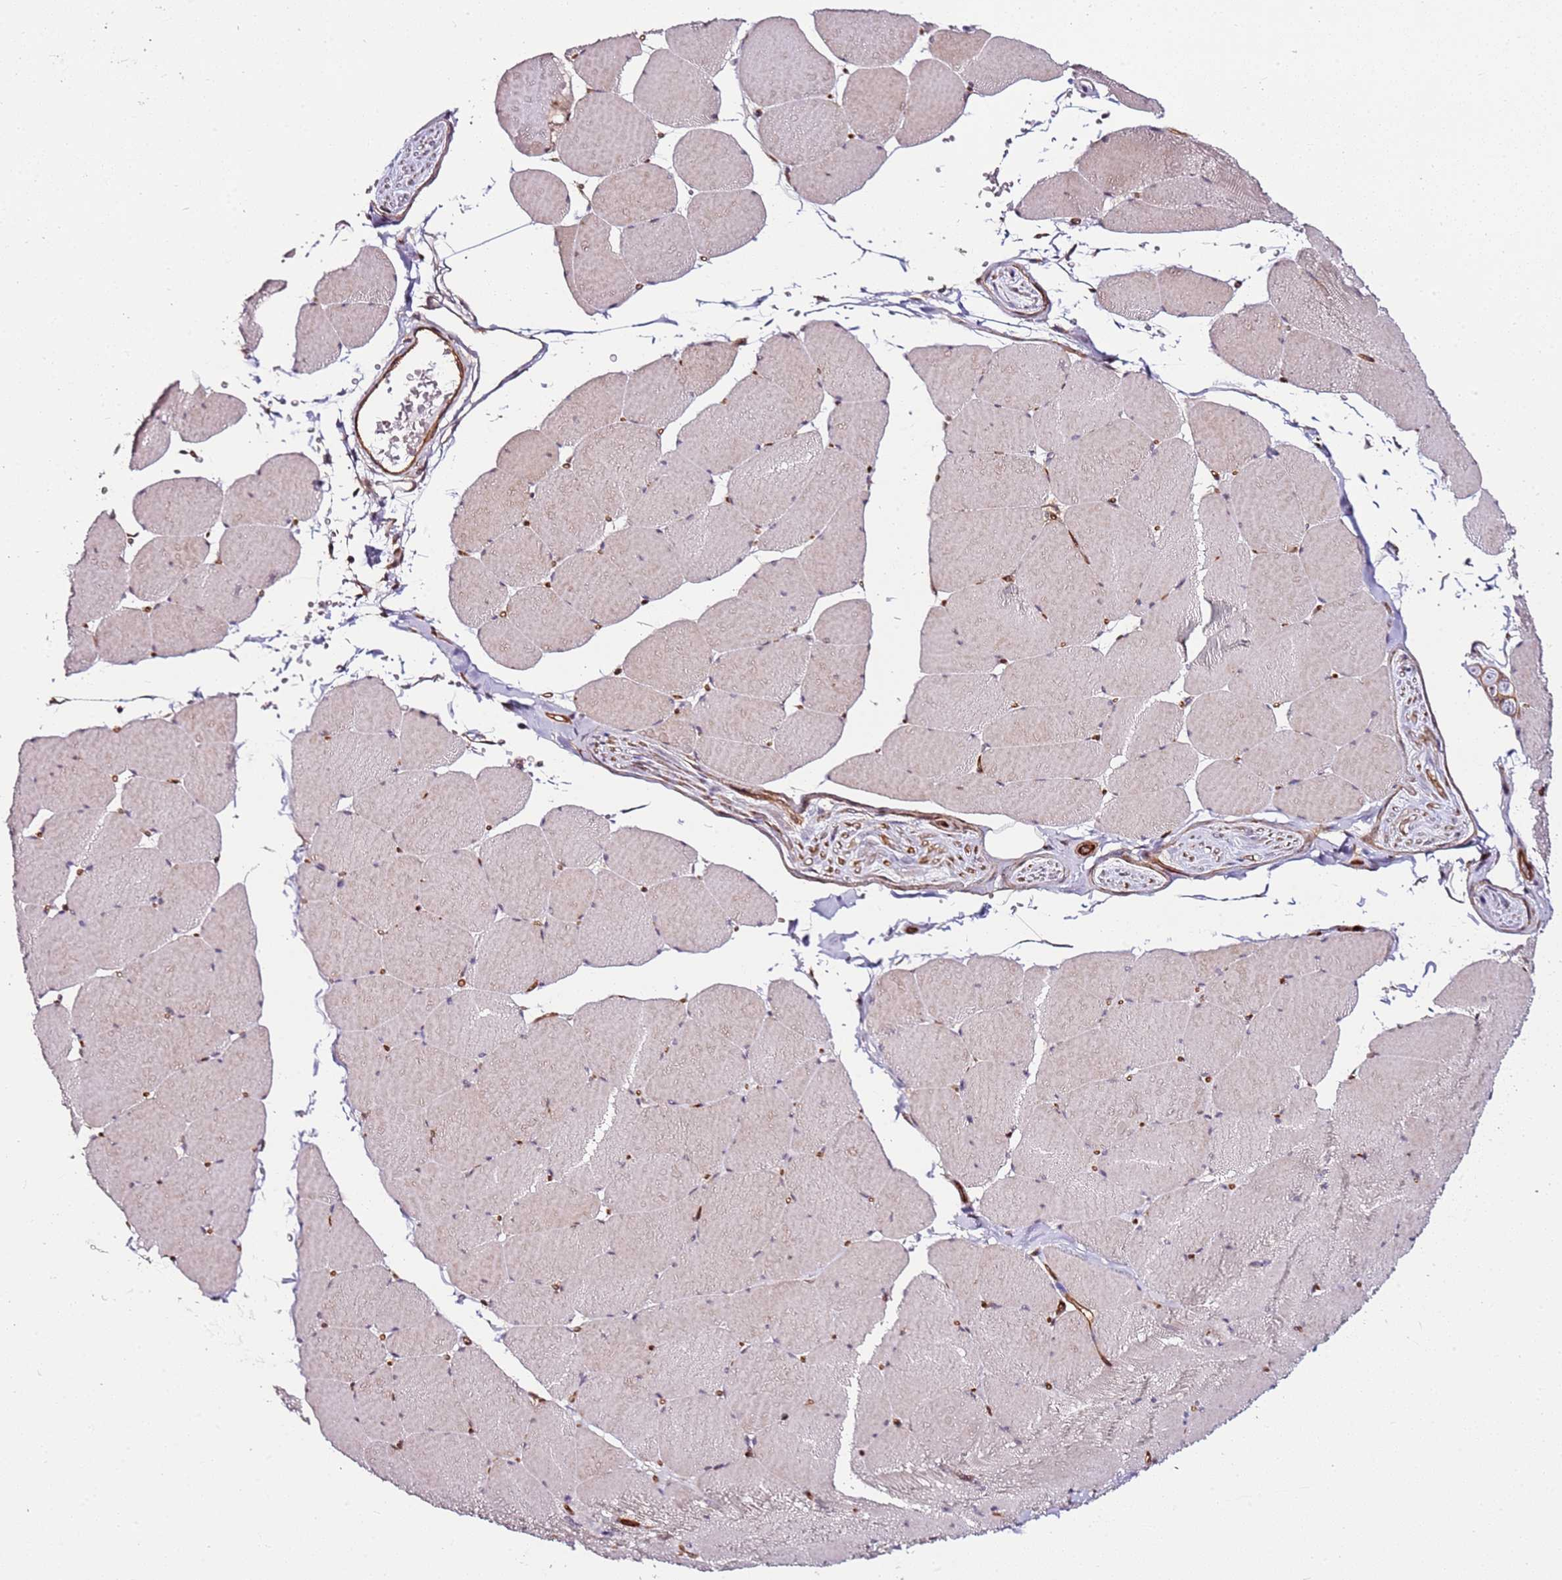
{"staining": {"intensity": "moderate", "quantity": "<25%", "location": "cytoplasmic/membranous"}, "tissue": "skeletal muscle", "cell_type": "Myocytes", "image_type": "normal", "snomed": [{"axis": "morphology", "description": "Normal tissue, NOS"}, {"axis": "topography", "description": "Skeletal muscle"}, {"axis": "topography", "description": "Head-Neck"}], "caption": "Immunohistochemistry (IHC) micrograph of benign skeletal muscle stained for a protein (brown), which exhibits low levels of moderate cytoplasmic/membranous staining in about <25% of myocytes.", "gene": "CCNYL1", "patient": {"sex": "male", "age": 66}}